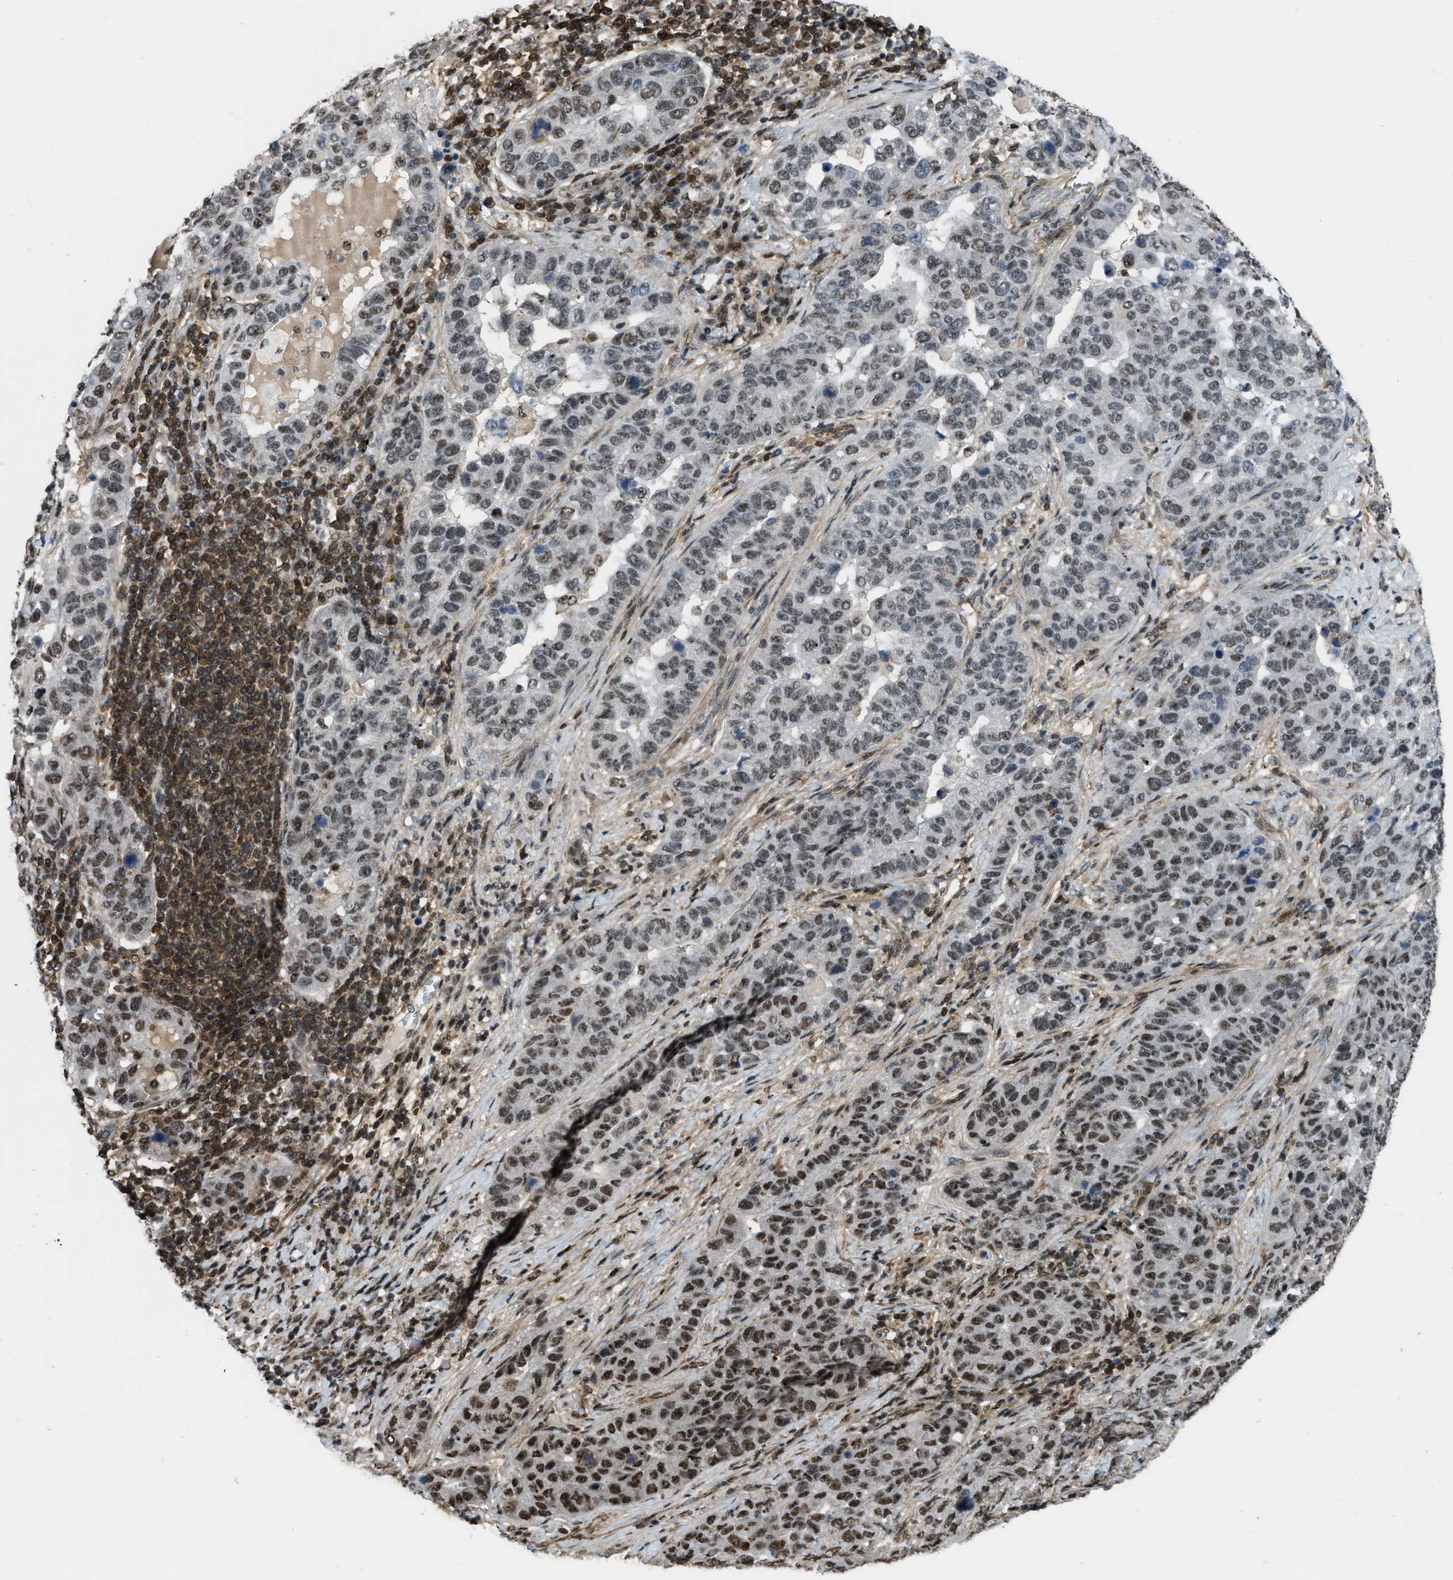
{"staining": {"intensity": "moderate", "quantity": ">75%", "location": "nuclear"}, "tissue": "pancreatic cancer", "cell_type": "Tumor cells", "image_type": "cancer", "snomed": [{"axis": "morphology", "description": "Adenocarcinoma, NOS"}, {"axis": "topography", "description": "Pancreas"}], "caption": "This is an image of IHC staining of pancreatic cancer (adenocarcinoma), which shows moderate expression in the nuclear of tumor cells.", "gene": "E2F1", "patient": {"sex": "female", "age": 61}}